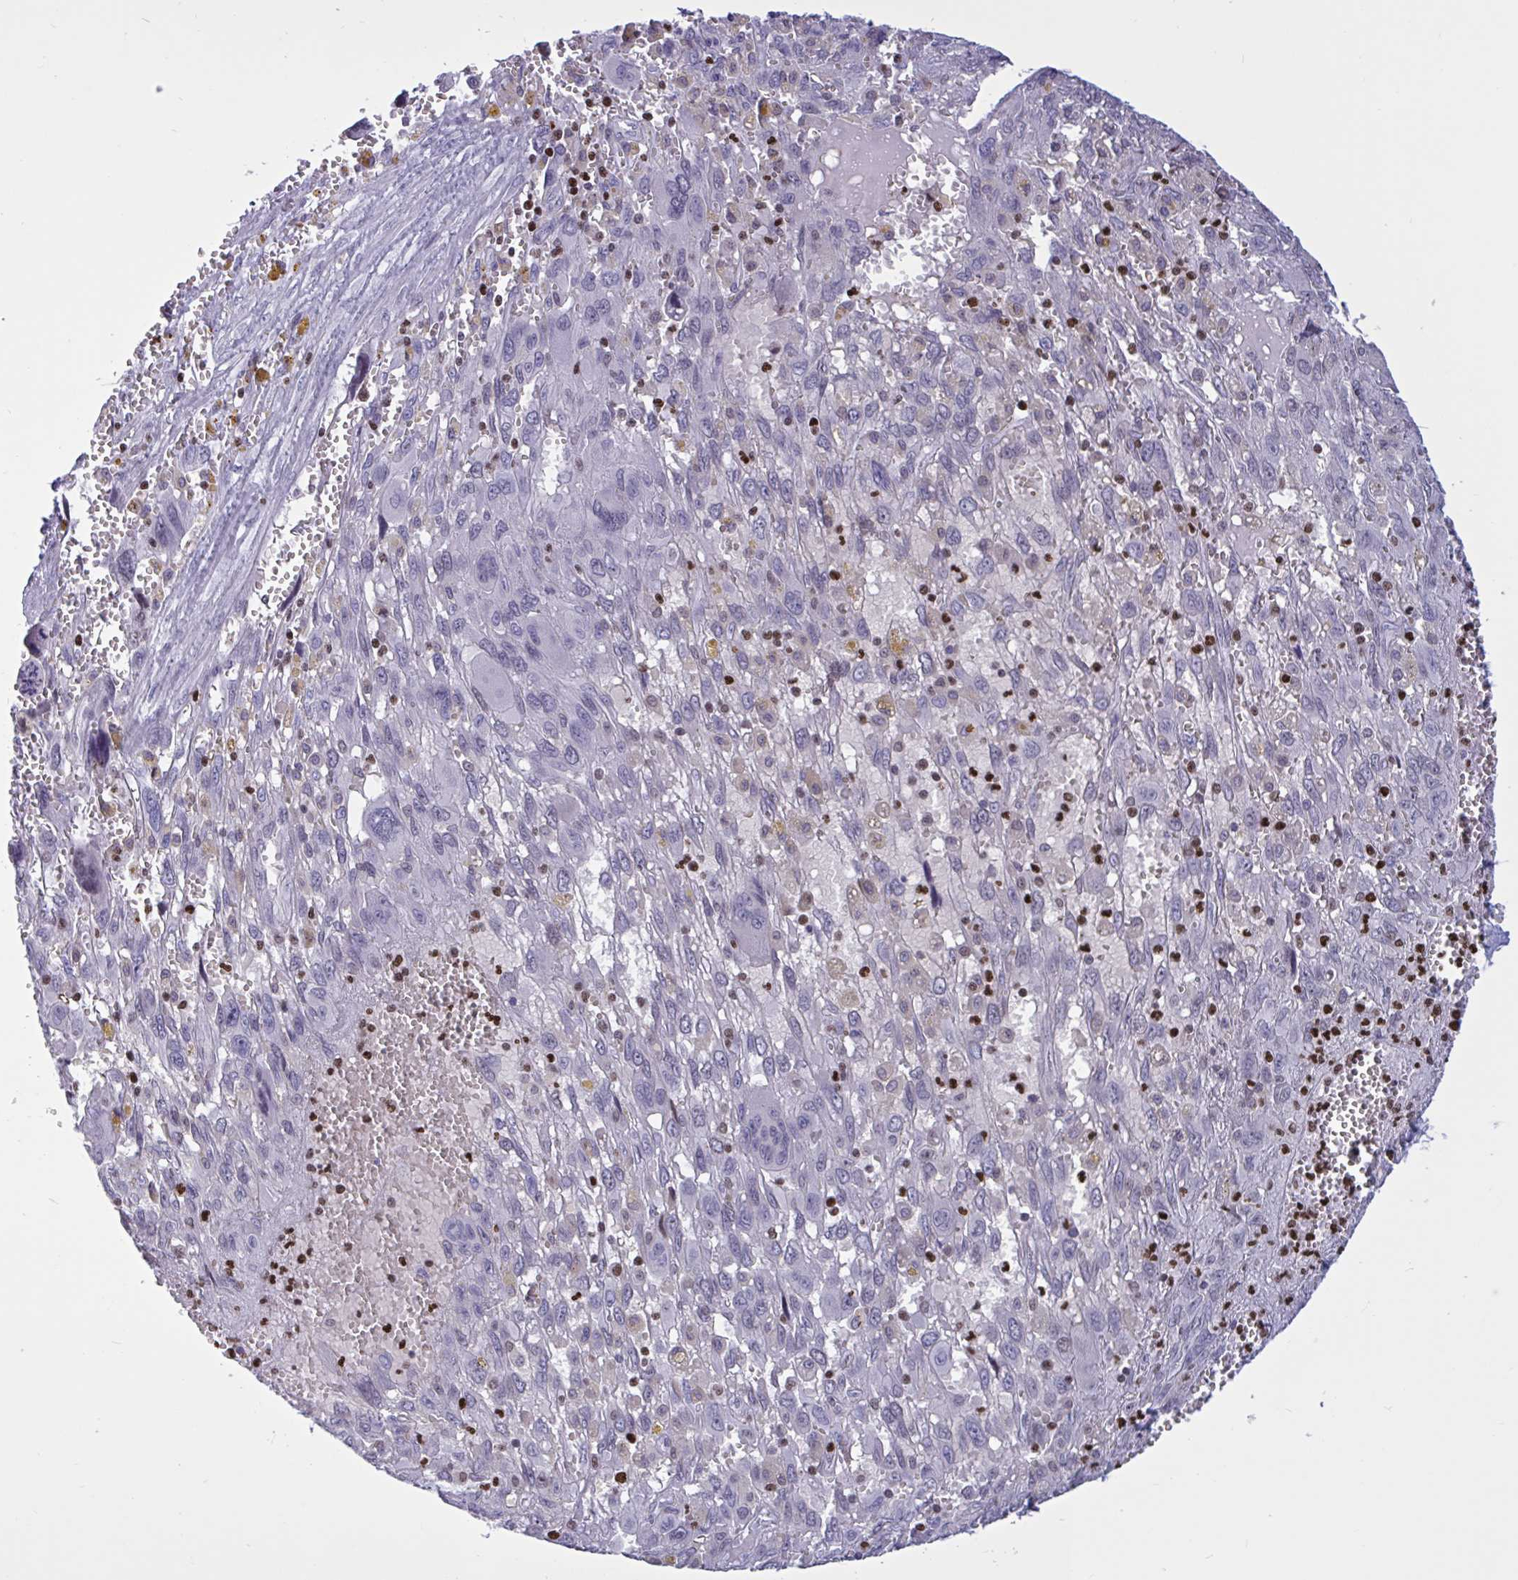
{"staining": {"intensity": "negative", "quantity": "none", "location": "none"}, "tissue": "pancreatic cancer", "cell_type": "Tumor cells", "image_type": "cancer", "snomed": [{"axis": "morphology", "description": "Adenocarcinoma, NOS"}, {"axis": "topography", "description": "Pancreas"}], "caption": "Immunohistochemistry (IHC) photomicrograph of neoplastic tissue: human pancreatic cancer (adenocarcinoma) stained with DAB (3,3'-diaminobenzidine) displays no significant protein expression in tumor cells.", "gene": "HMGB2", "patient": {"sex": "female", "age": 47}}